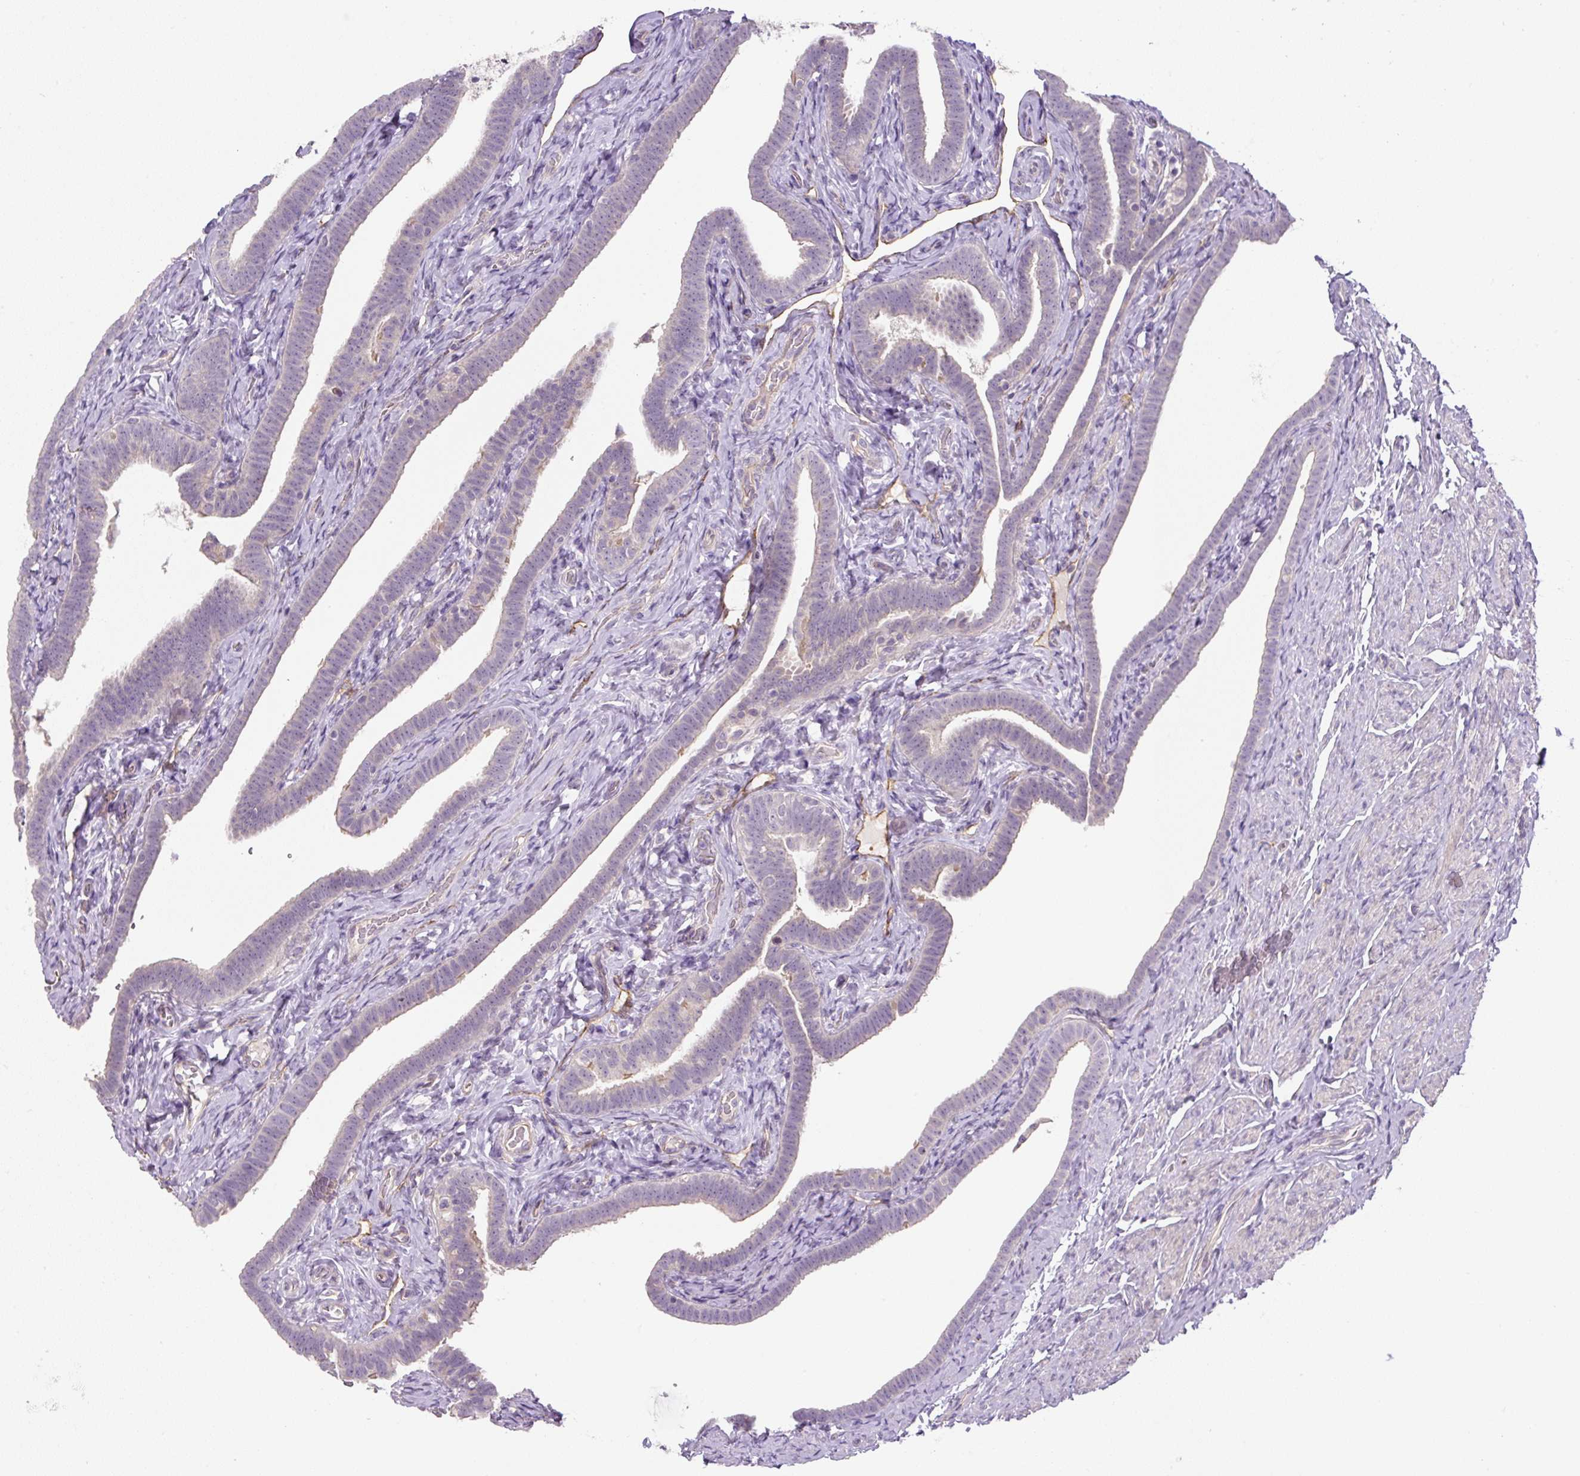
{"staining": {"intensity": "moderate", "quantity": "<25%", "location": "cytoplasmic/membranous"}, "tissue": "fallopian tube", "cell_type": "Glandular cells", "image_type": "normal", "snomed": [{"axis": "morphology", "description": "Normal tissue, NOS"}, {"axis": "topography", "description": "Fallopian tube"}], "caption": "Immunohistochemical staining of benign human fallopian tube reveals low levels of moderate cytoplasmic/membranous staining in about <25% of glandular cells.", "gene": "UBL3", "patient": {"sex": "female", "age": 69}}